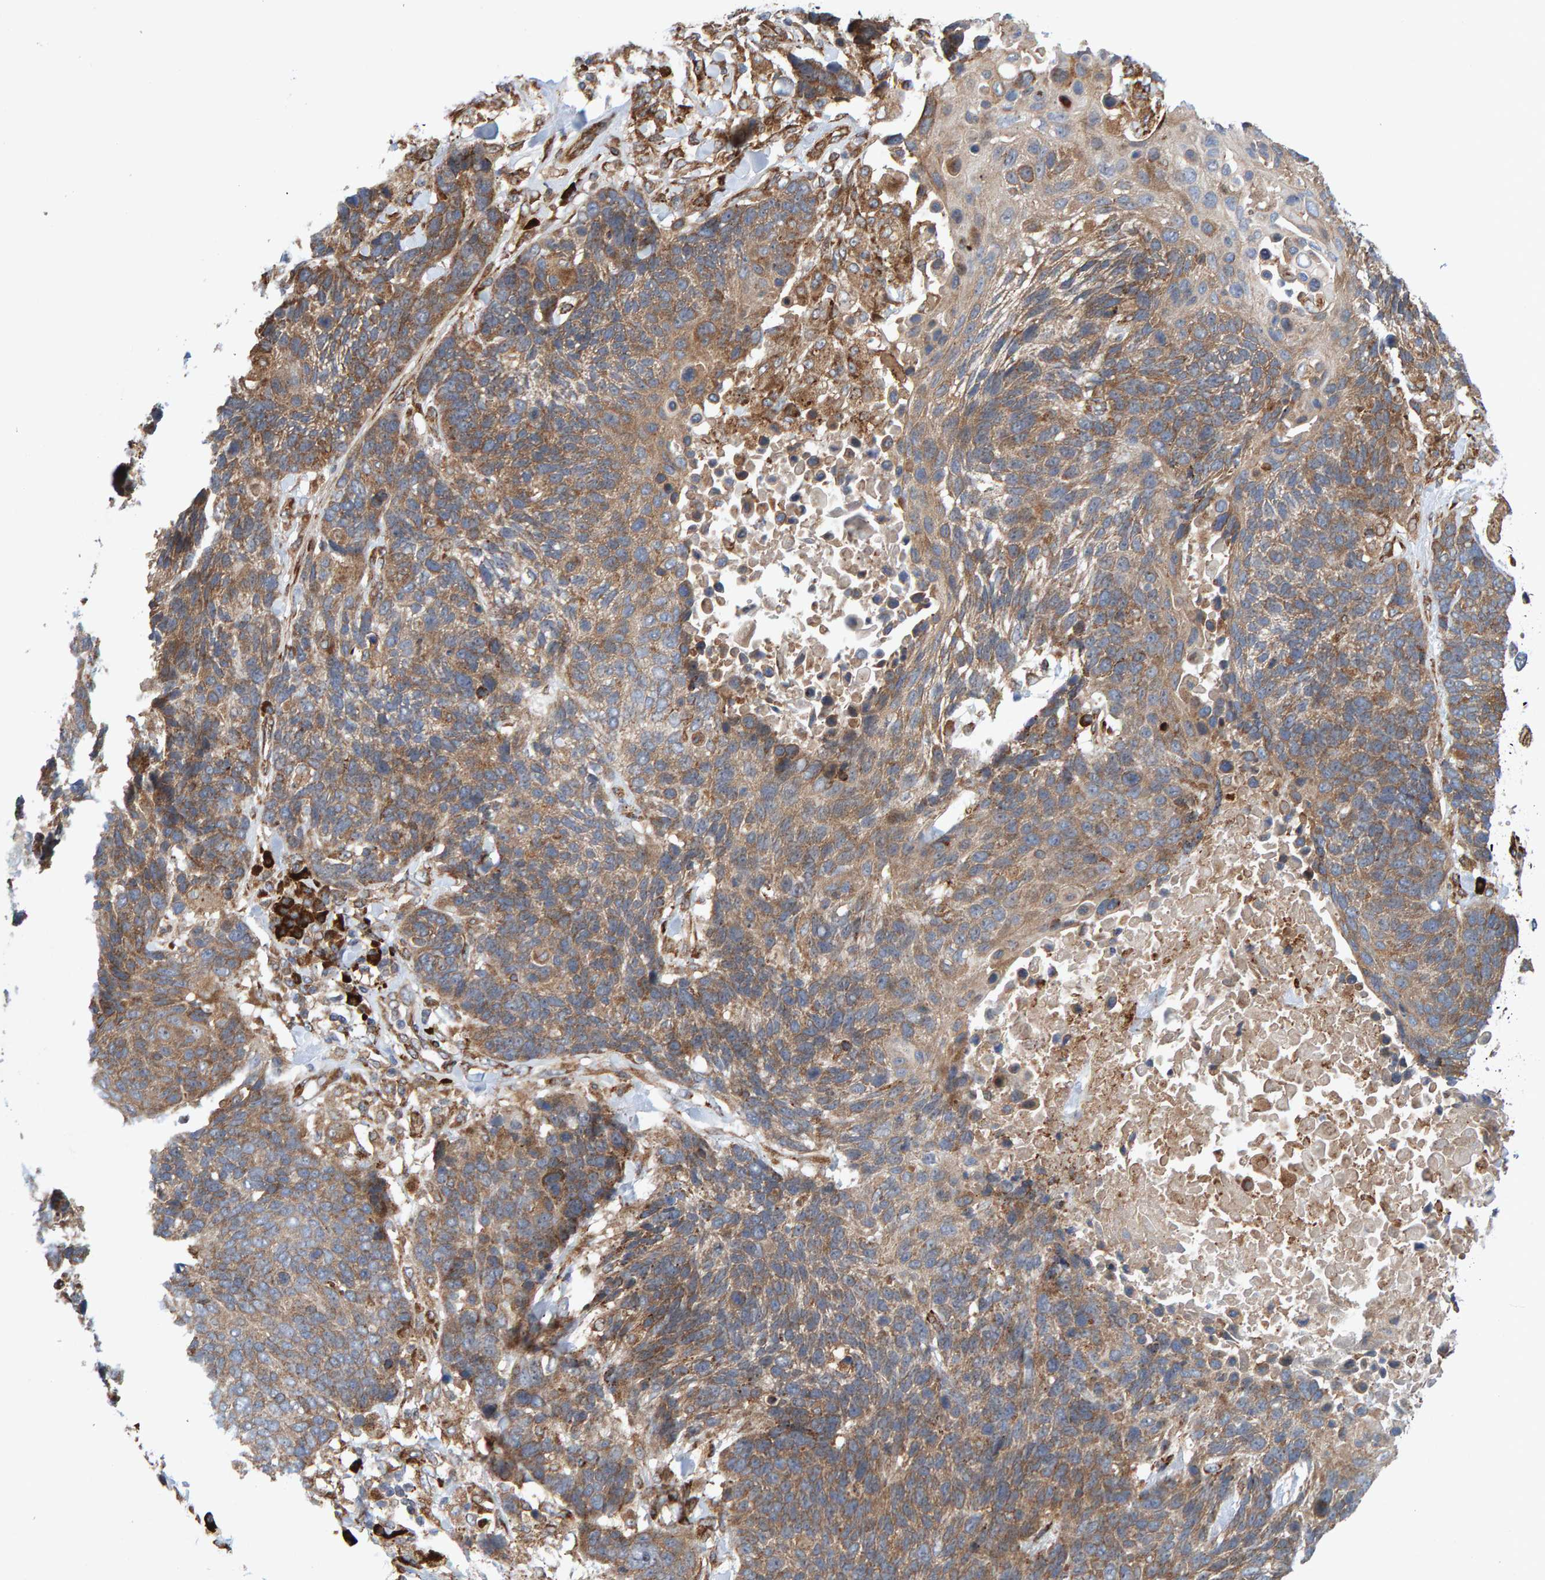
{"staining": {"intensity": "weak", "quantity": ">75%", "location": "cytoplasmic/membranous"}, "tissue": "lung cancer", "cell_type": "Tumor cells", "image_type": "cancer", "snomed": [{"axis": "morphology", "description": "Squamous cell carcinoma, NOS"}, {"axis": "topography", "description": "Lung"}], "caption": "Immunohistochemical staining of lung cancer demonstrates weak cytoplasmic/membranous protein staining in about >75% of tumor cells.", "gene": "KIAA0753", "patient": {"sex": "male", "age": 65}}